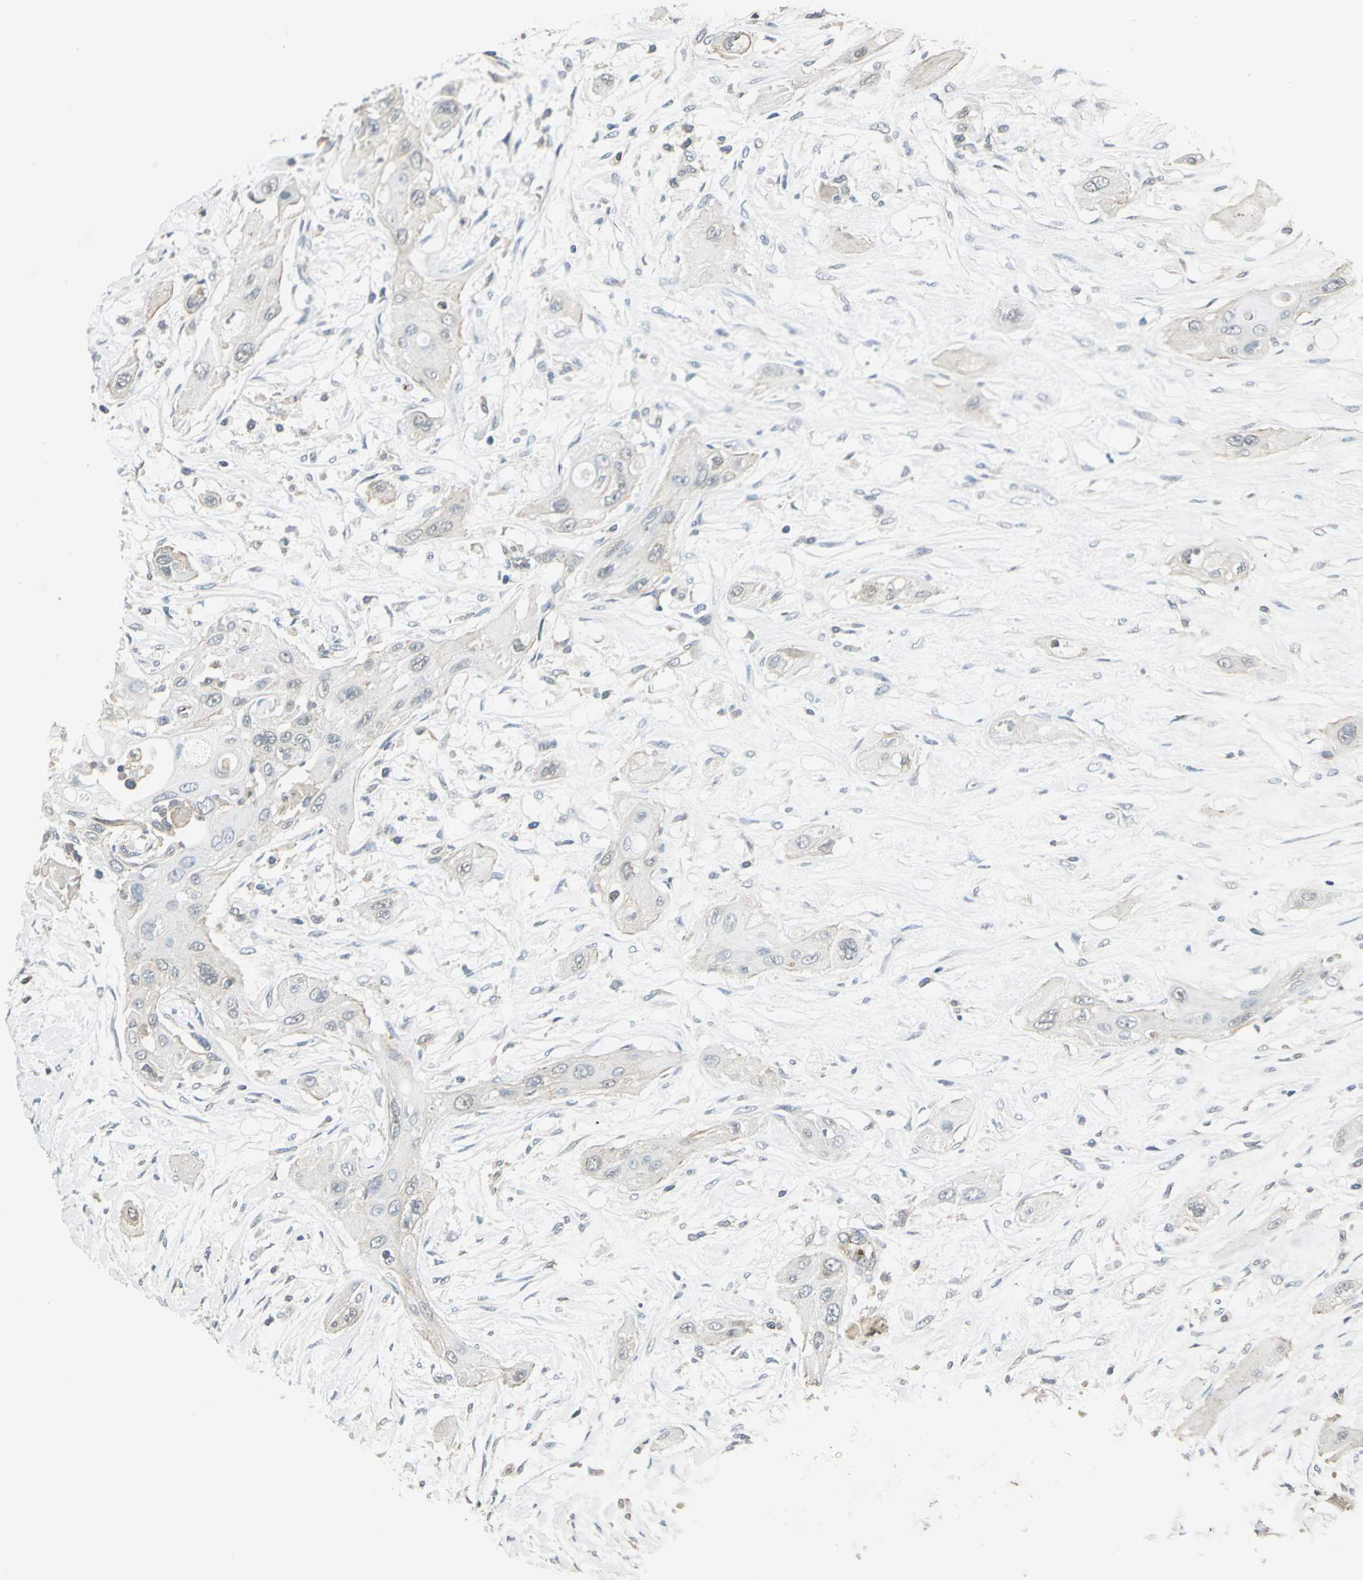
{"staining": {"intensity": "negative", "quantity": "none", "location": "none"}, "tissue": "lung cancer", "cell_type": "Tumor cells", "image_type": "cancer", "snomed": [{"axis": "morphology", "description": "Squamous cell carcinoma, NOS"}, {"axis": "topography", "description": "Lung"}], "caption": "Immunohistochemistry of lung cancer demonstrates no positivity in tumor cells. Brightfield microscopy of immunohistochemistry stained with DAB (3,3'-diaminobenzidine) (brown) and hematoxylin (blue), captured at high magnification.", "gene": "RAPGEF1", "patient": {"sex": "female", "age": 47}}